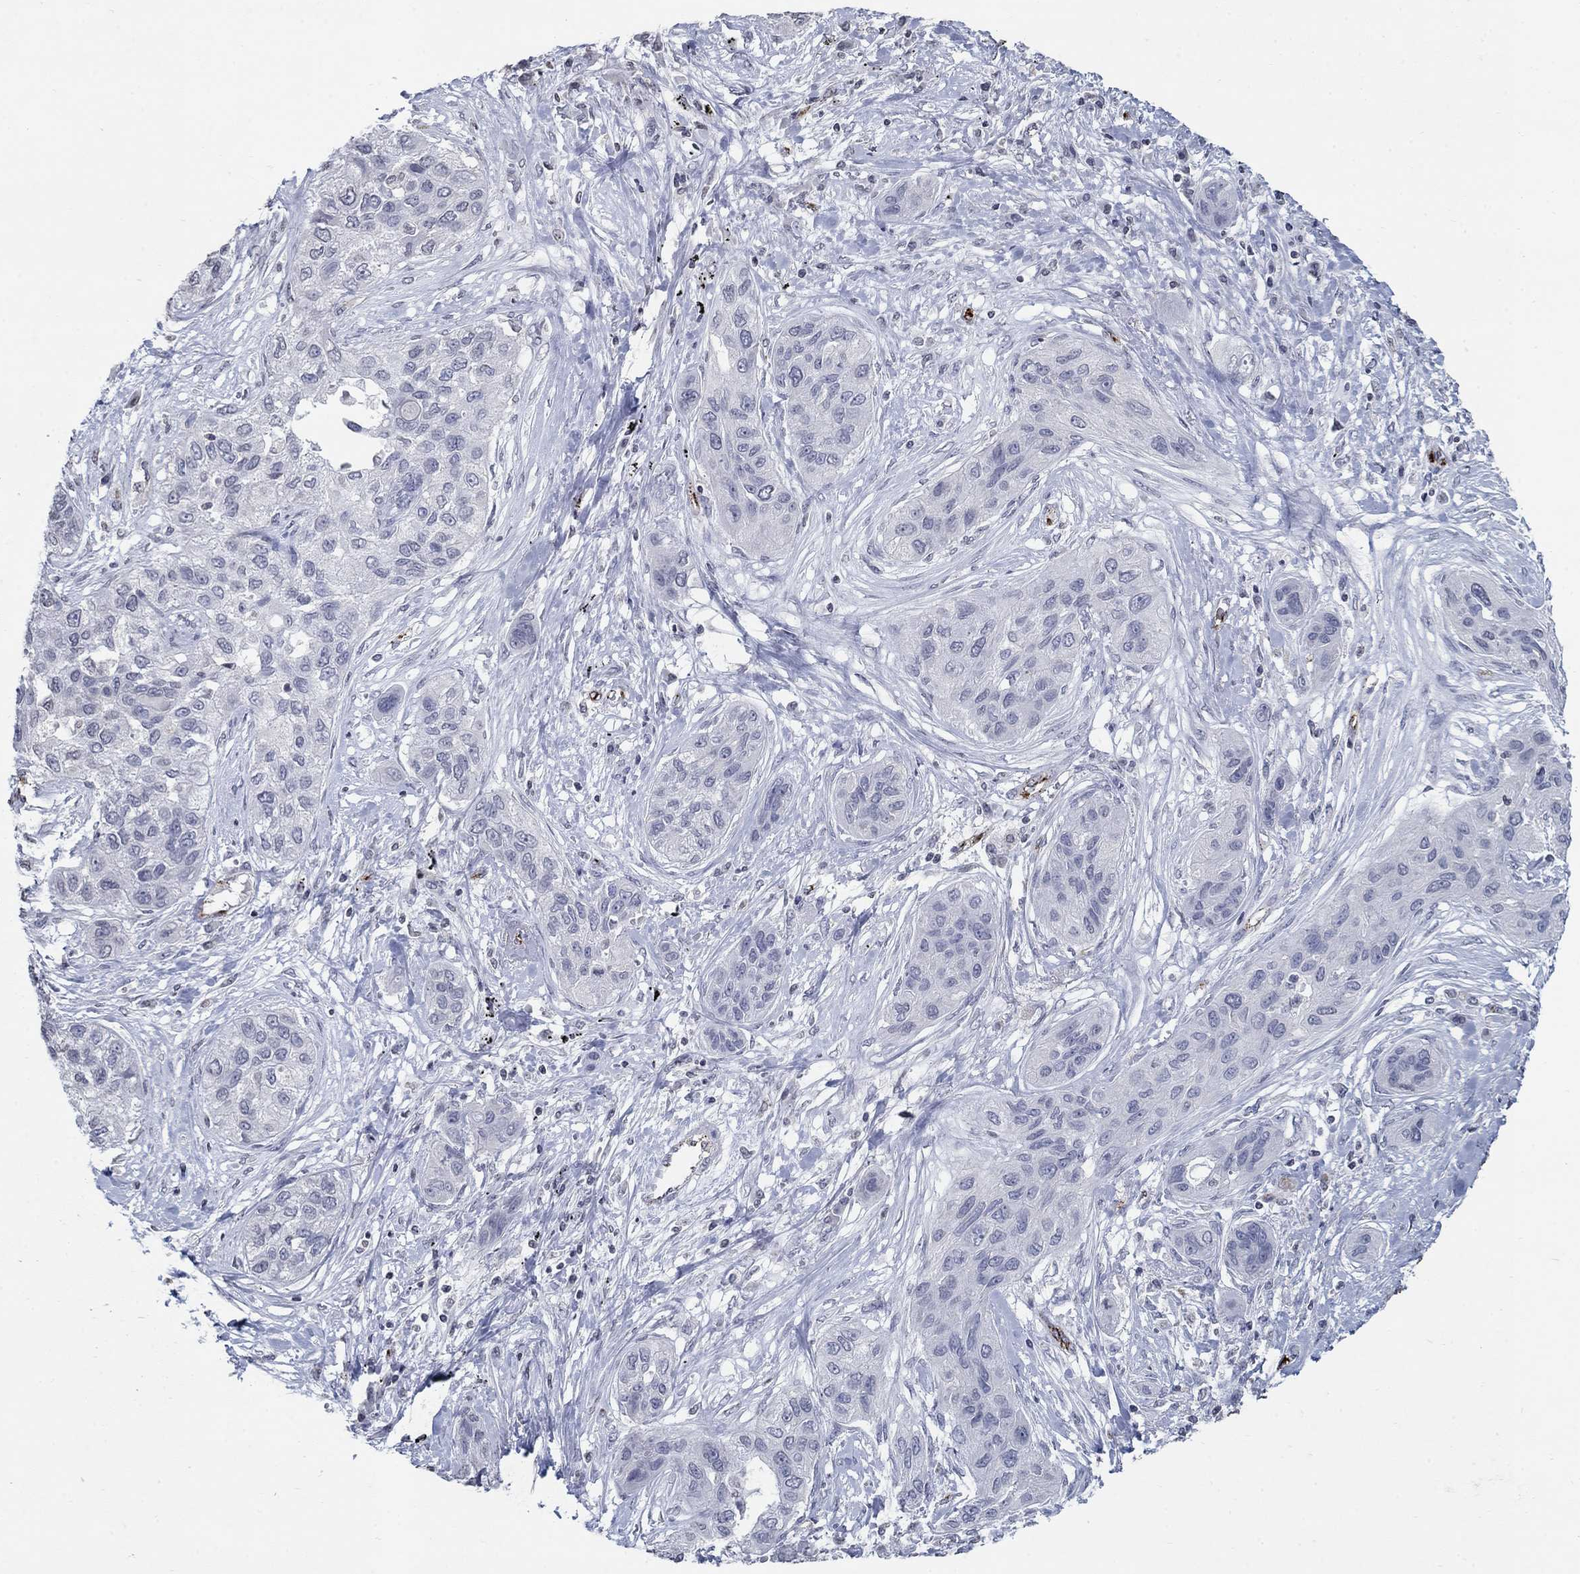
{"staining": {"intensity": "negative", "quantity": "none", "location": "none"}, "tissue": "lung cancer", "cell_type": "Tumor cells", "image_type": "cancer", "snomed": [{"axis": "morphology", "description": "Squamous cell carcinoma, NOS"}, {"axis": "topography", "description": "Lung"}], "caption": "Immunohistochemical staining of squamous cell carcinoma (lung) shows no significant expression in tumor cells.", "gene": "TINAG", "patient": {"sex": "female", "age": 70}}